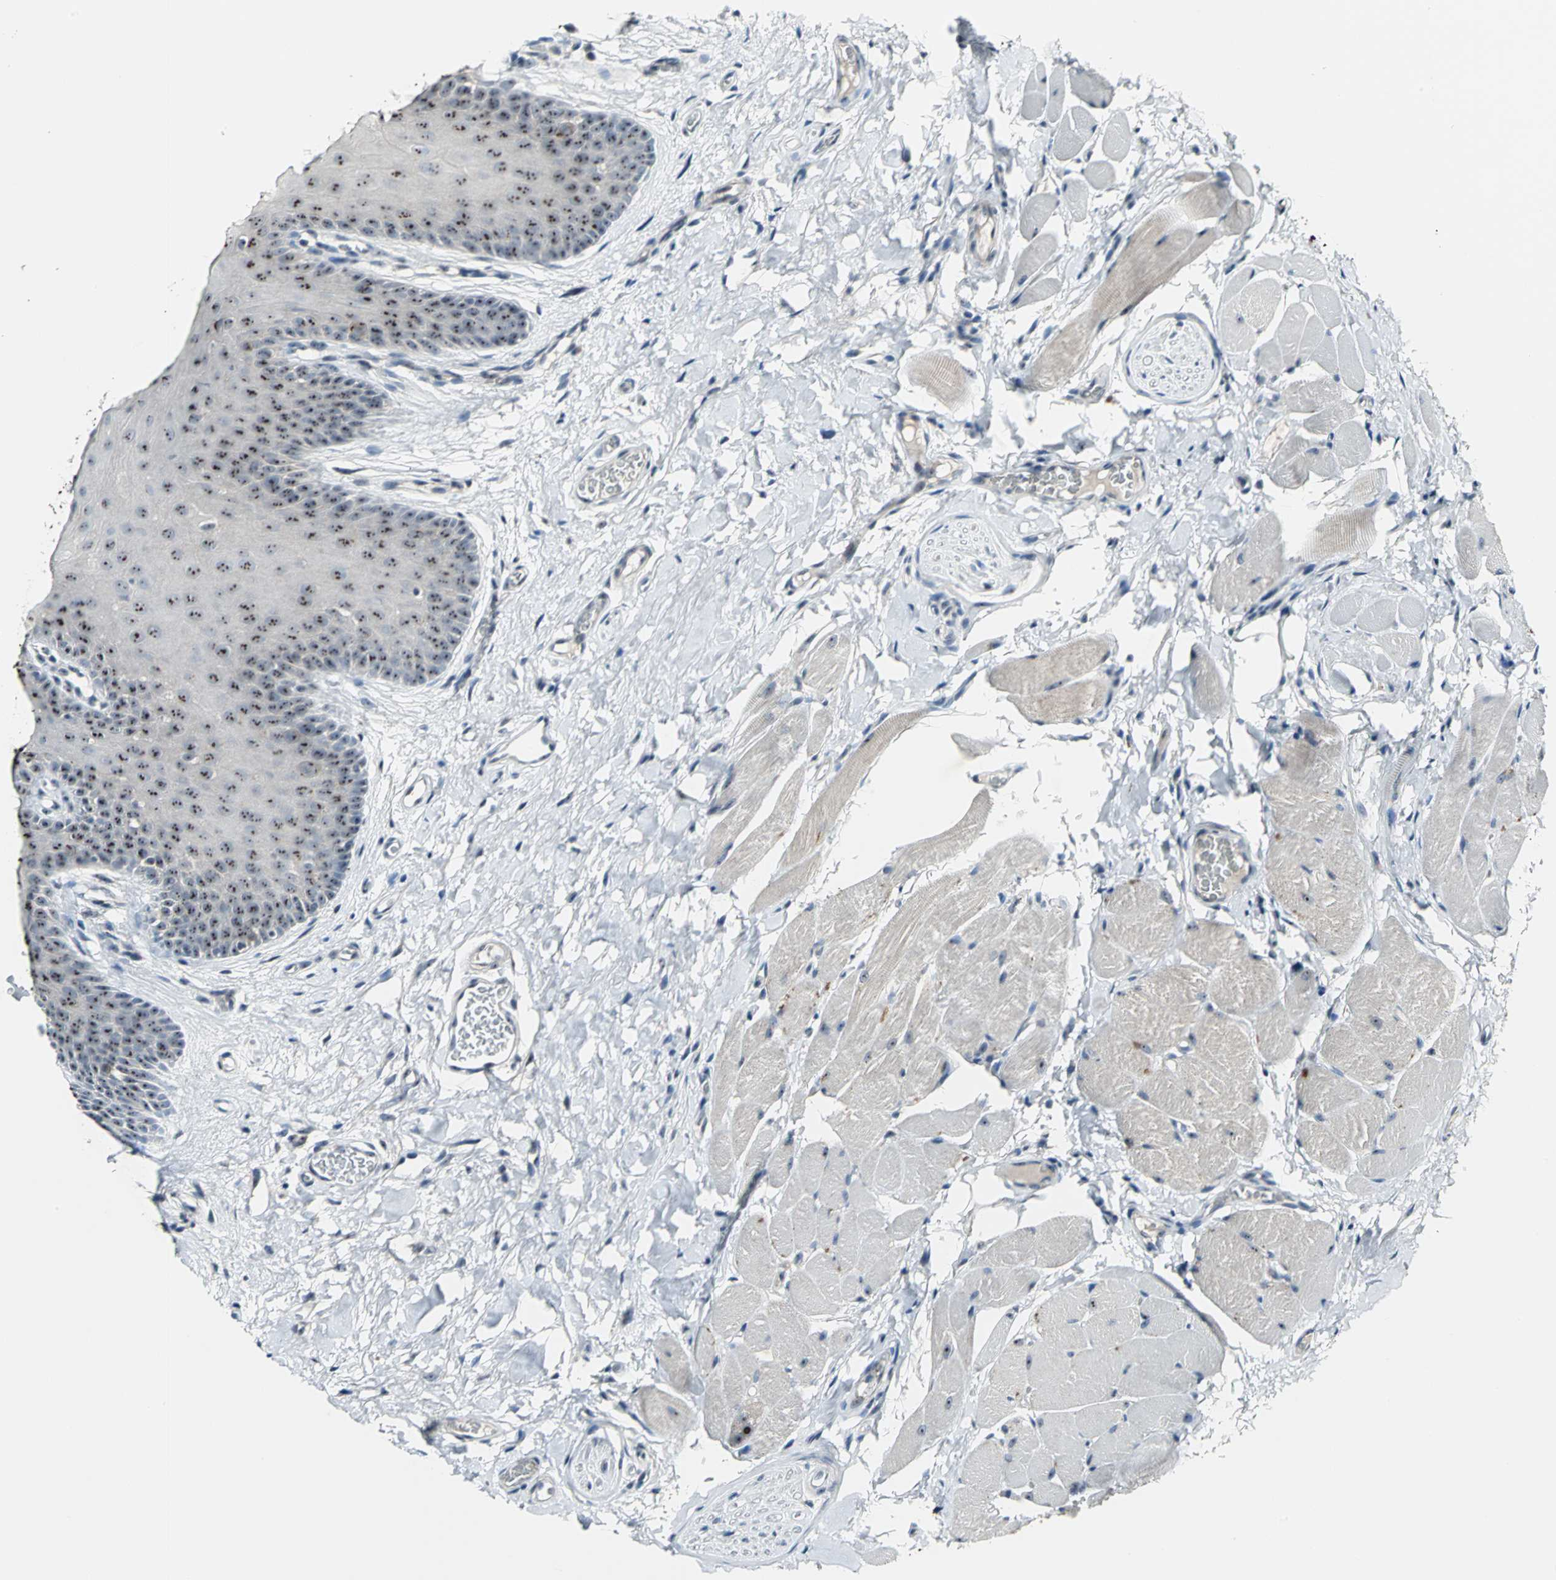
{"staining": {"intensity": "strong", "quantity": ">75%", "location": "nuclear"}, "tissue": "oral mucosa", "cell_type": "Squamous epithelial cells", "image_type": "normal", "snomed": [{"axis": "morphology", "description": "Normal tissue, NOS"}, {"axis": "topography", "description": "Oral tissue"}], "caption": "Immunohistochemical staining of unremarkable human oral mucosa shows >75% levels of strong nuclear protein staining in approximately >75% of squamous epithelial cells. (DAB = brown stain, brightfield microscopy at high magnification).", "gene": "MYBBP1A", "patient": {"sex": "male", "age": 54}}